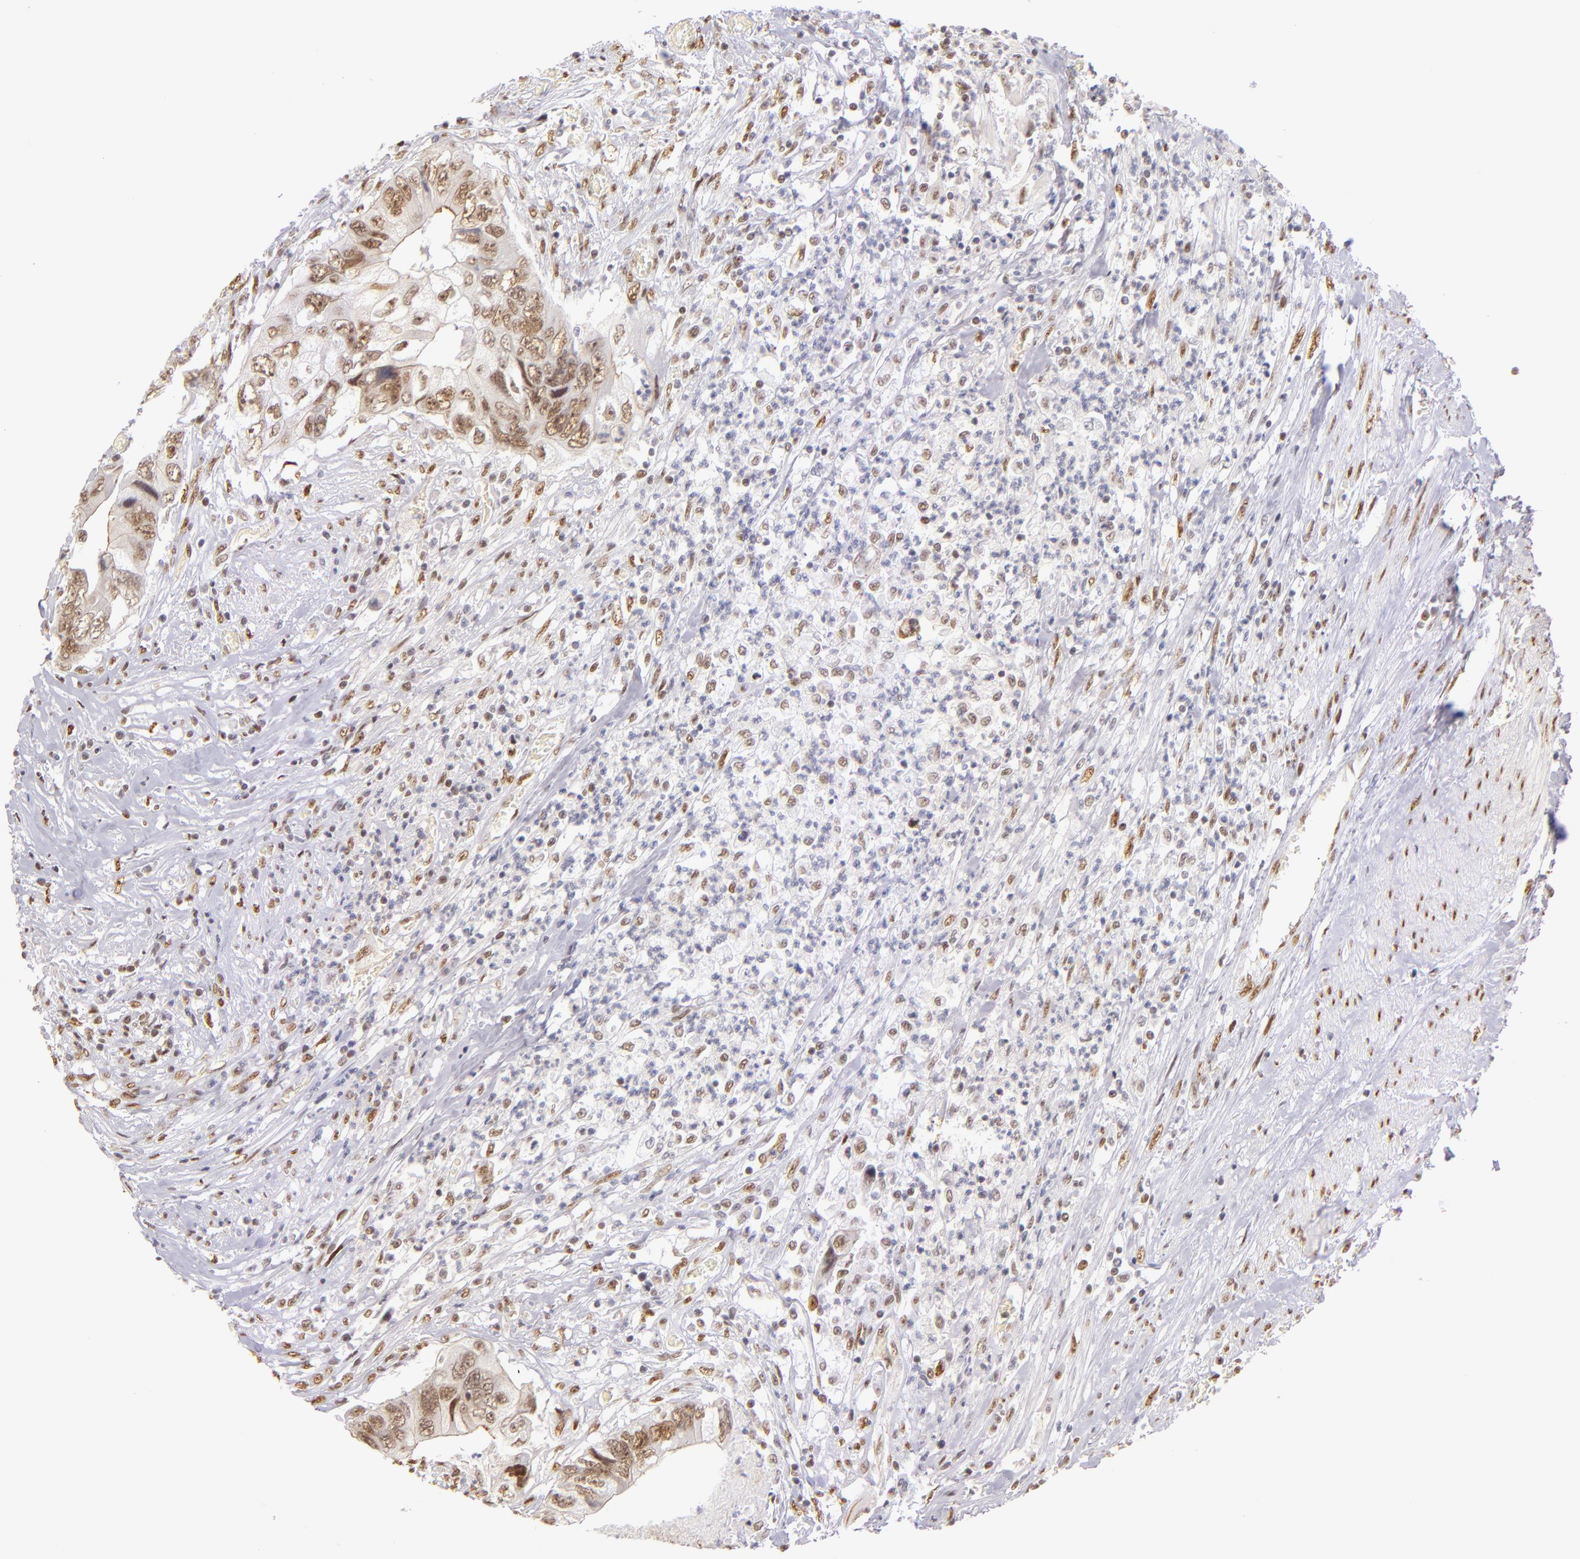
{"staining": {"intensity": "moderate", "quantity": ">75%", "location": "nuclear"}, "tissue": "colorectal cancer", "cell_type": "Tumor cells", "image_type": "cancer", "snomed": [{"axis": "morphology", "description": "Adenocarcinoma, NOS"}, {"axis": "topography", "description": "Rectum"}], "caption": "Colorectal cancer tissue reveals moderate nuclear staining in approximately >75% of tumor cells", "gene": "NCOR2", "patient": {"sex": "female", "age": 82}}